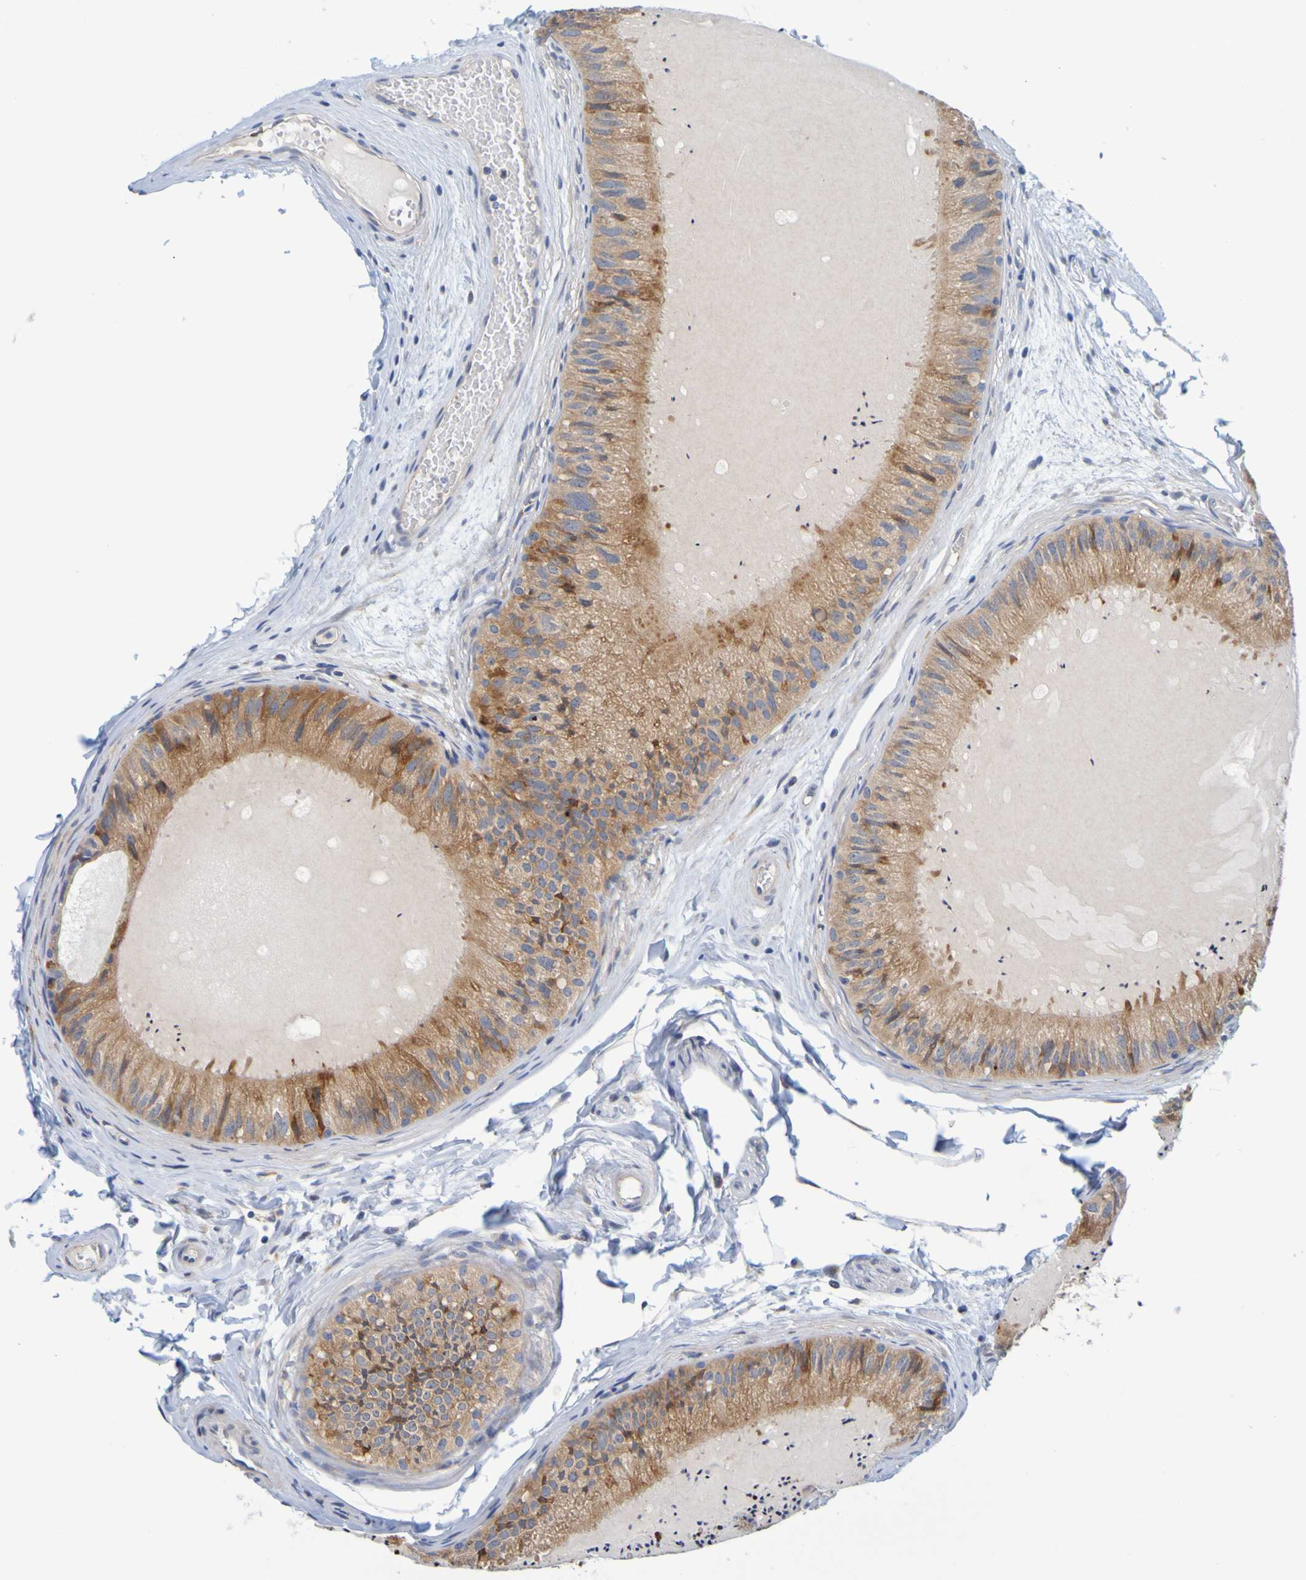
{"staining": {"intensity": "strong", "quantity": "25%-75%", "location": "cytoplasmic/membranous"}, "tissue": "epididymis", "cell_type": "Glandular cells", "image_type": "normal", "snomed": [{"axis": "morphology", "description": "Normal tissue, NOS"}, {"axis": "topography", "description": "Epididymis"}], "caption": "DAB (3,3'-diaminobenzidine) immunohistochemical staining of benign epididymis reveals strong cytoplasmic/membranous protein expression in about 25%-75% of glandular cells.", "gene": "SIL1", "patient": {"sex": "male", "age": 31}}